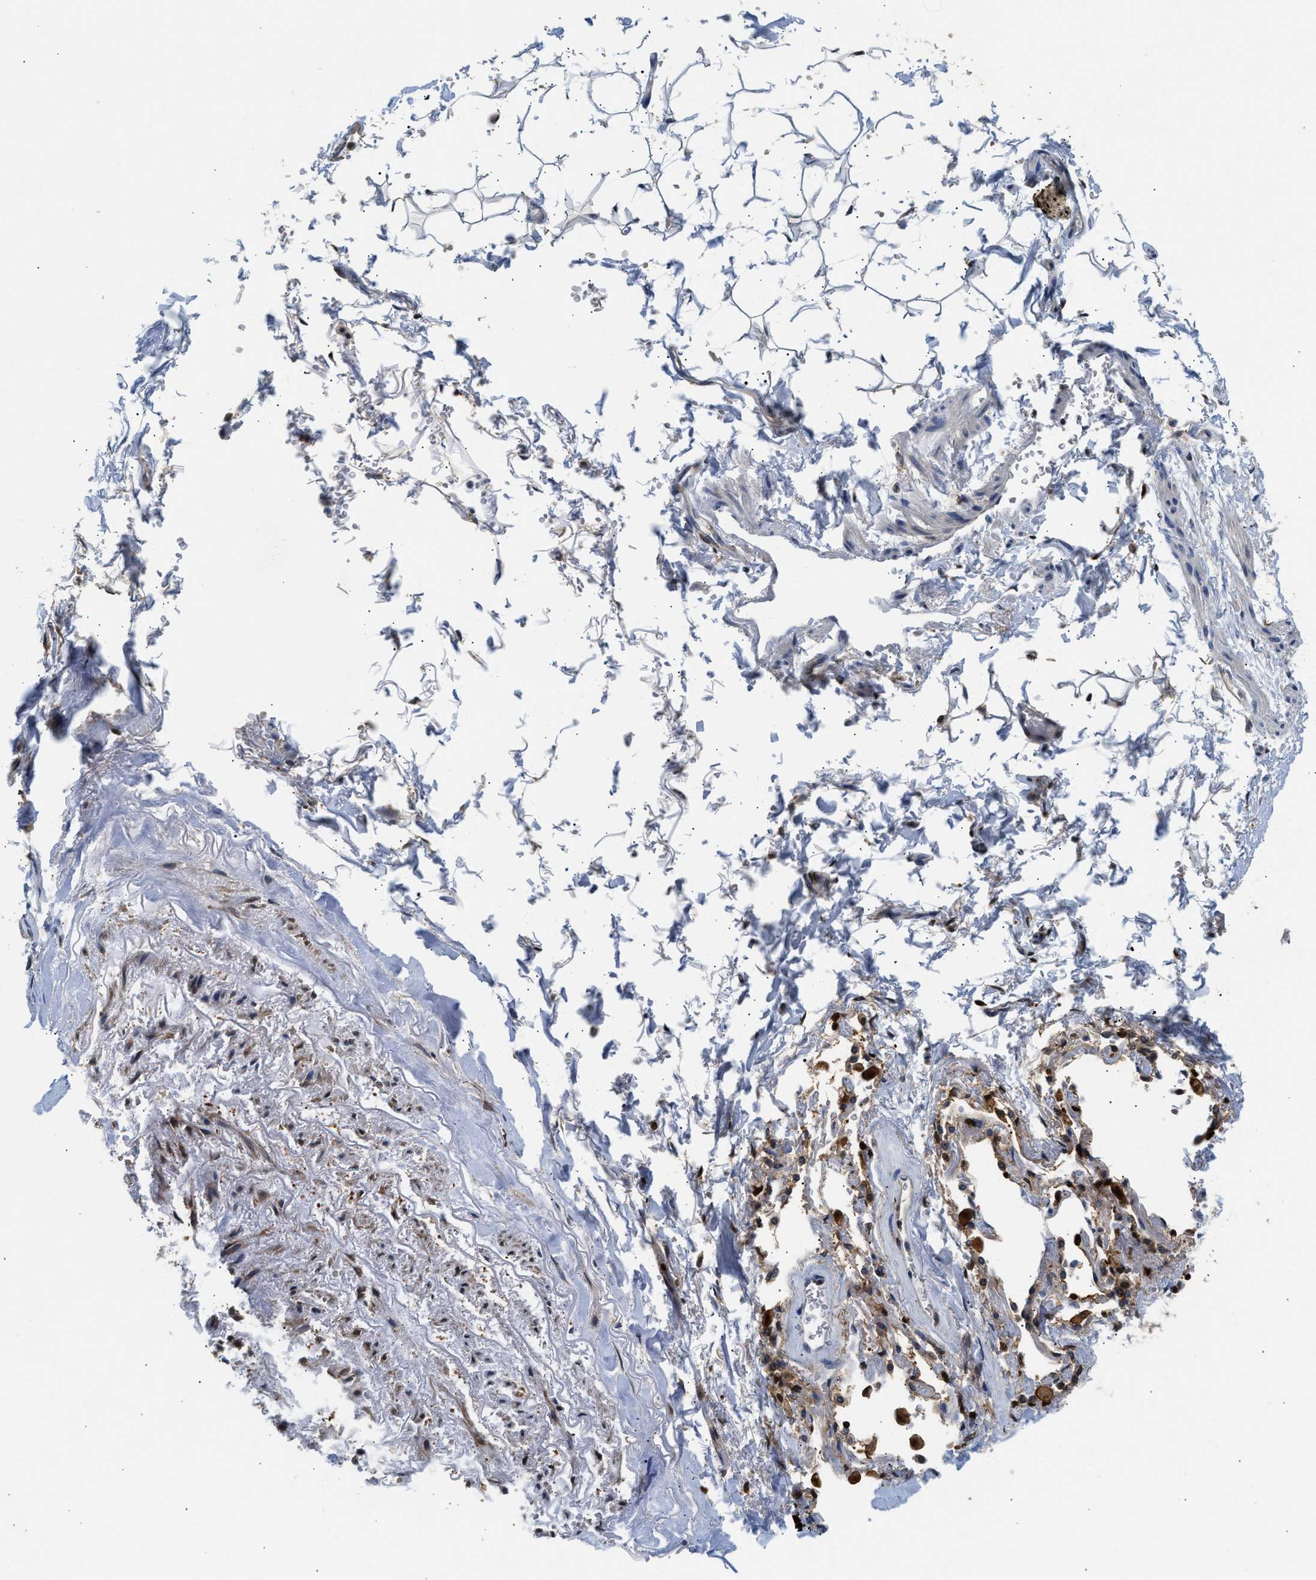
{"staining": {"intensity": "moderate", "quantity": "25%-75%", "location": "cytoplasmic/membranous"}, "tissue": "adipose tissue", "cell_type": "Adipocytes", "image_type": "normal", "snomed": [{"axis": "morphology", "description": "Normal tissue, NOS"}, {"axis": "topography", "description": "Cartilage tissue"}, {"axis": "topography", "description": "Lung"}], "caption": "Adipose tissue stained with a brown dye reveals moderate cytoplasmic/membranous positive expression in about 25%-75% of adipocytes.", "gene": "SLIT2", "patient": {"sex": "female", "age": 77}}